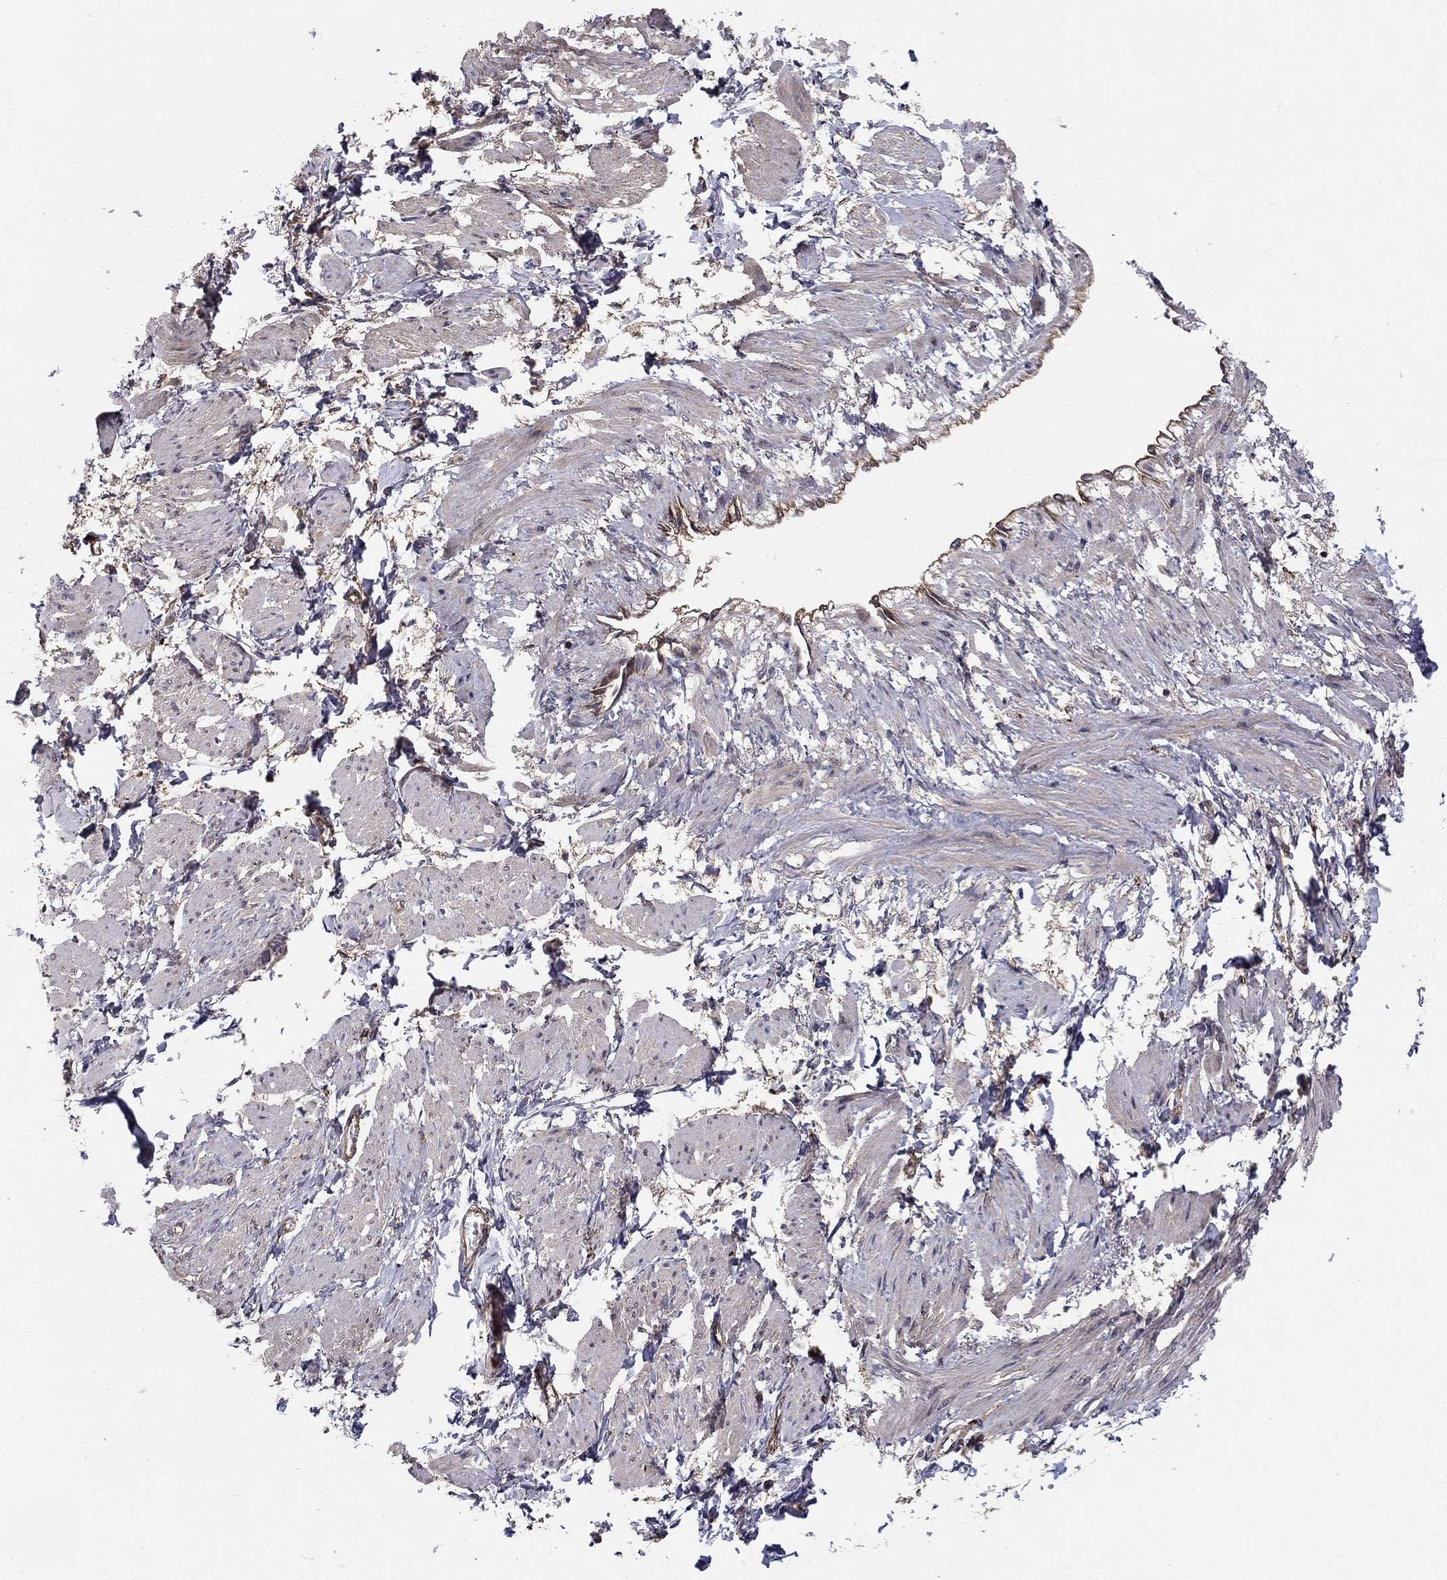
{"staining": {"intensity": "weak", "quantity": "25%-75%", "location": "cytoplasmic/membranous,nuclear"}, "tissue": "smooth muscle", "cell_type": "Smooth muscle cells", "image_type": "normal", "snomed": [{"axis": "morphology", "description": "Normal tissue, NOS"}, {"axis": "topography", "description": "Smooth muscle"}, {"axis": "topography", "description": "Uterus"}], "caption": "A micrograph of human smooth muscle stained for a protein demonstrates weak cytoplasmic/membranous,nuclear brown staining in smooth muscle cells.", "gene": "BMERB1", "patient": {"sex": "female", "age": 39}}